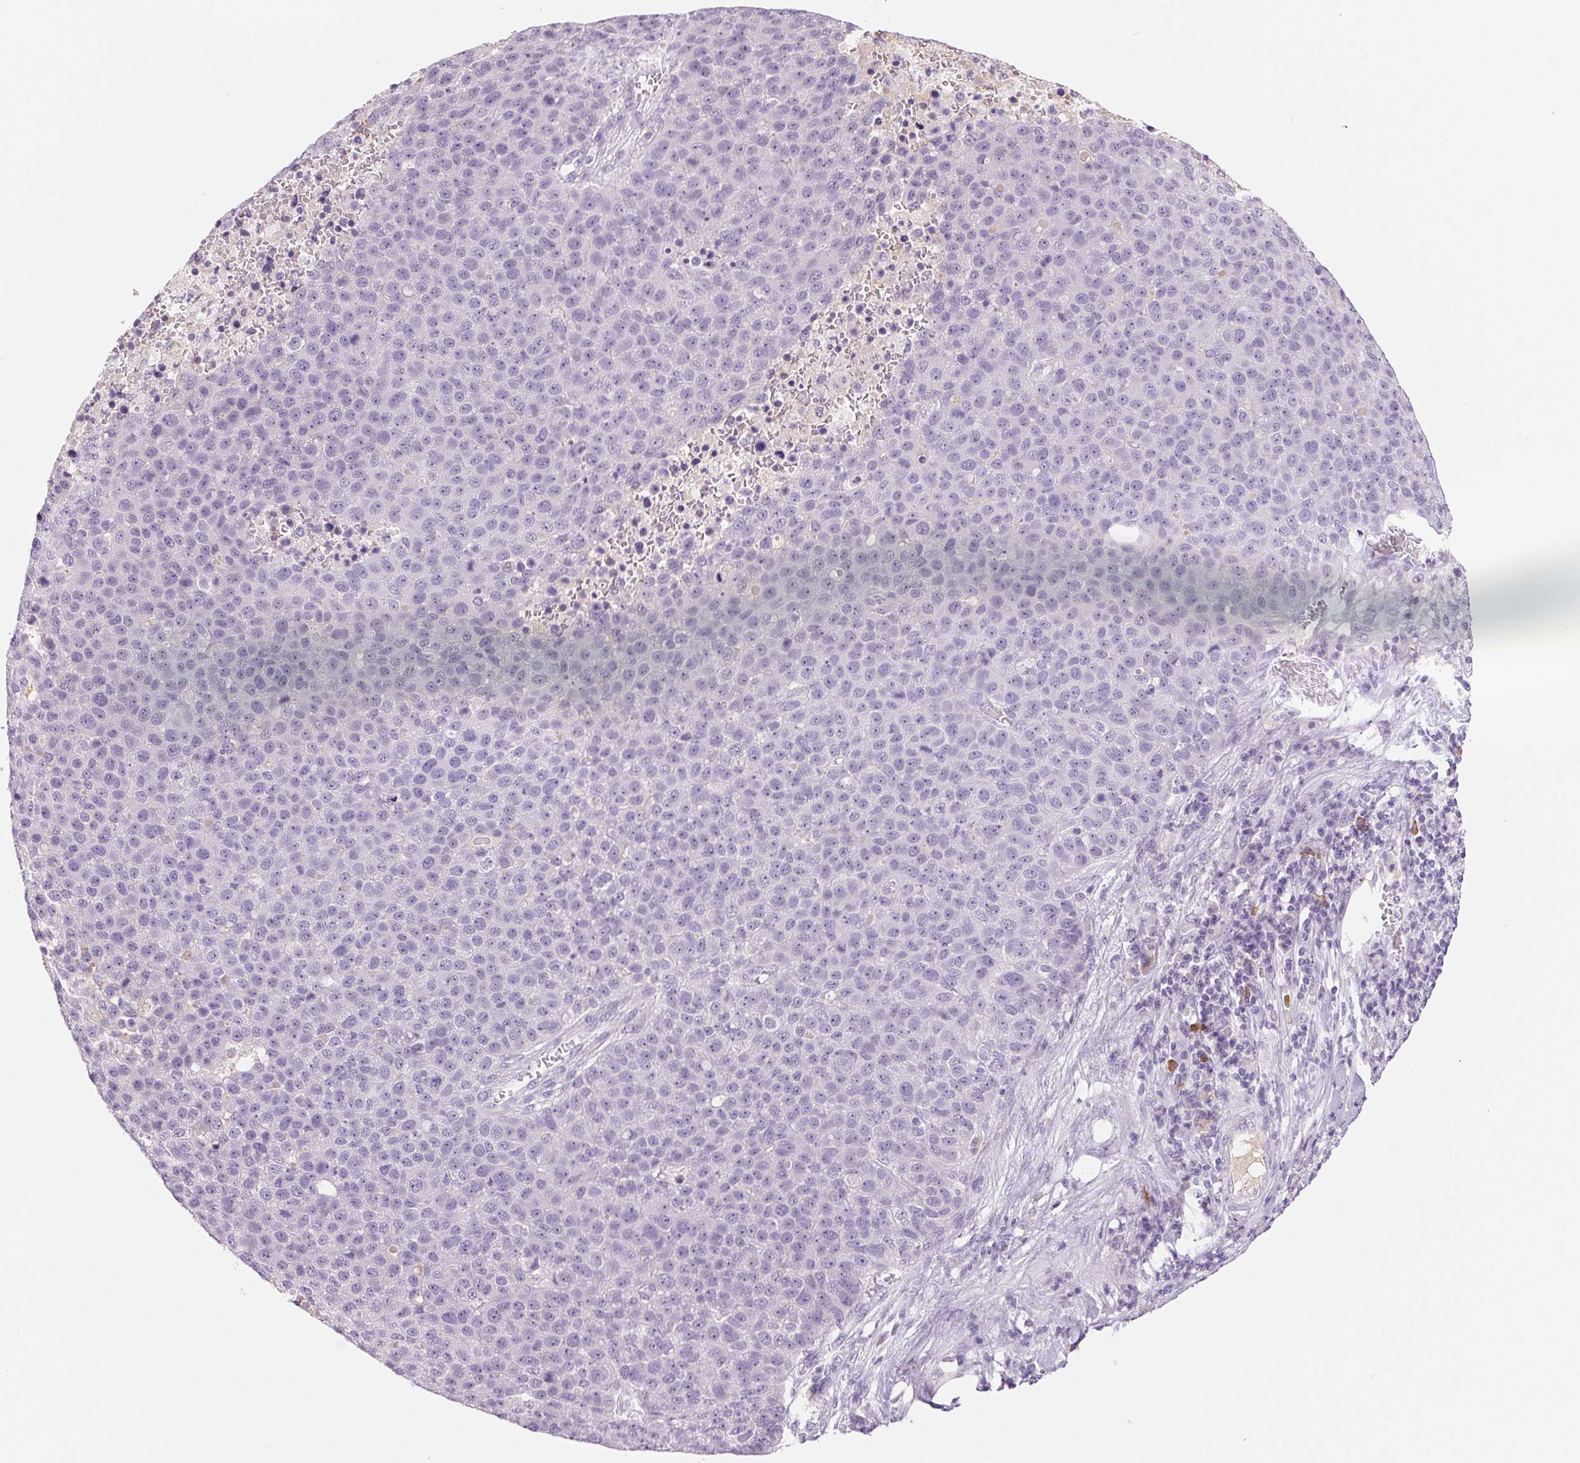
{"staining": {"intensity": "negative", "quantity": "none", "location": "none"}, "tissue": "pancreatic cancer", "cell_type": "Tumor cells", "image_type": "cancer", "snomed": [{"axis": "morphology", "description": "Adenocarcinoma, NOS"}, {"axis": "topography", "description": "Pancreas"}], "caption": "This is an immunohistochemistry (IHC) micrograph of pancreatic adenocarcinoma. There is no staining in tumor cells.", "gene": "IFIT1B", "patient": {"sex": "female", "age": 61}}